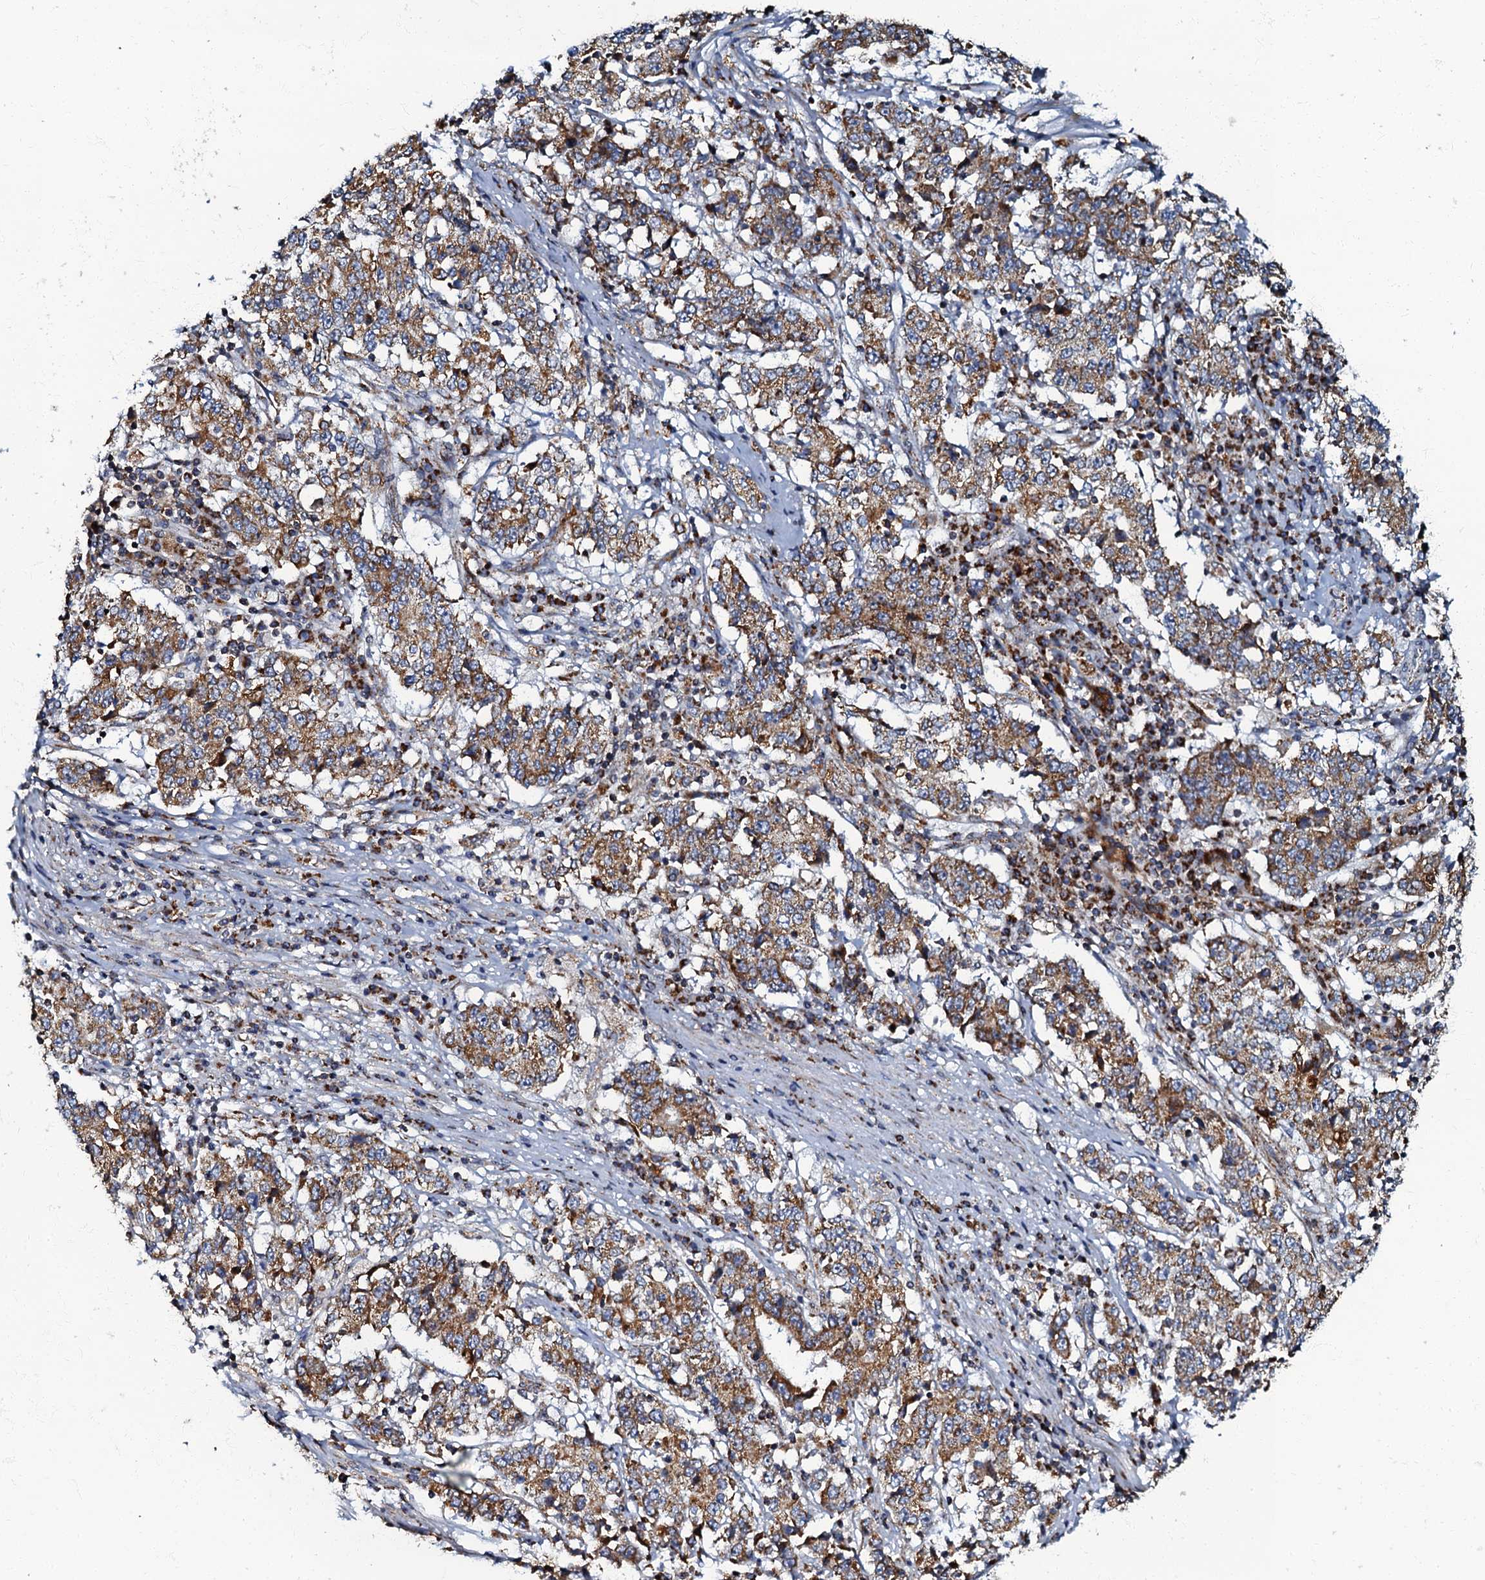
{"staining": {"intensity": "moderate", "quantity": ">75%", "location": "cytoplasmic/membranous"}, "tissue": "stomach cancer", "cell_type": "Tumor cells", "image_type": "cancer", "snomed": [{"axis": "morphology", "description": "Adenocarcinoma, NOS"}, {"axis": "topography", "description": "Stomach"}], "caption": "Stomach cancer stained with a protein marker demonstrates moderate staining in tumor cells.", "gene": "NDUFA12", "patient": {"sex": "male", "age": 59}}